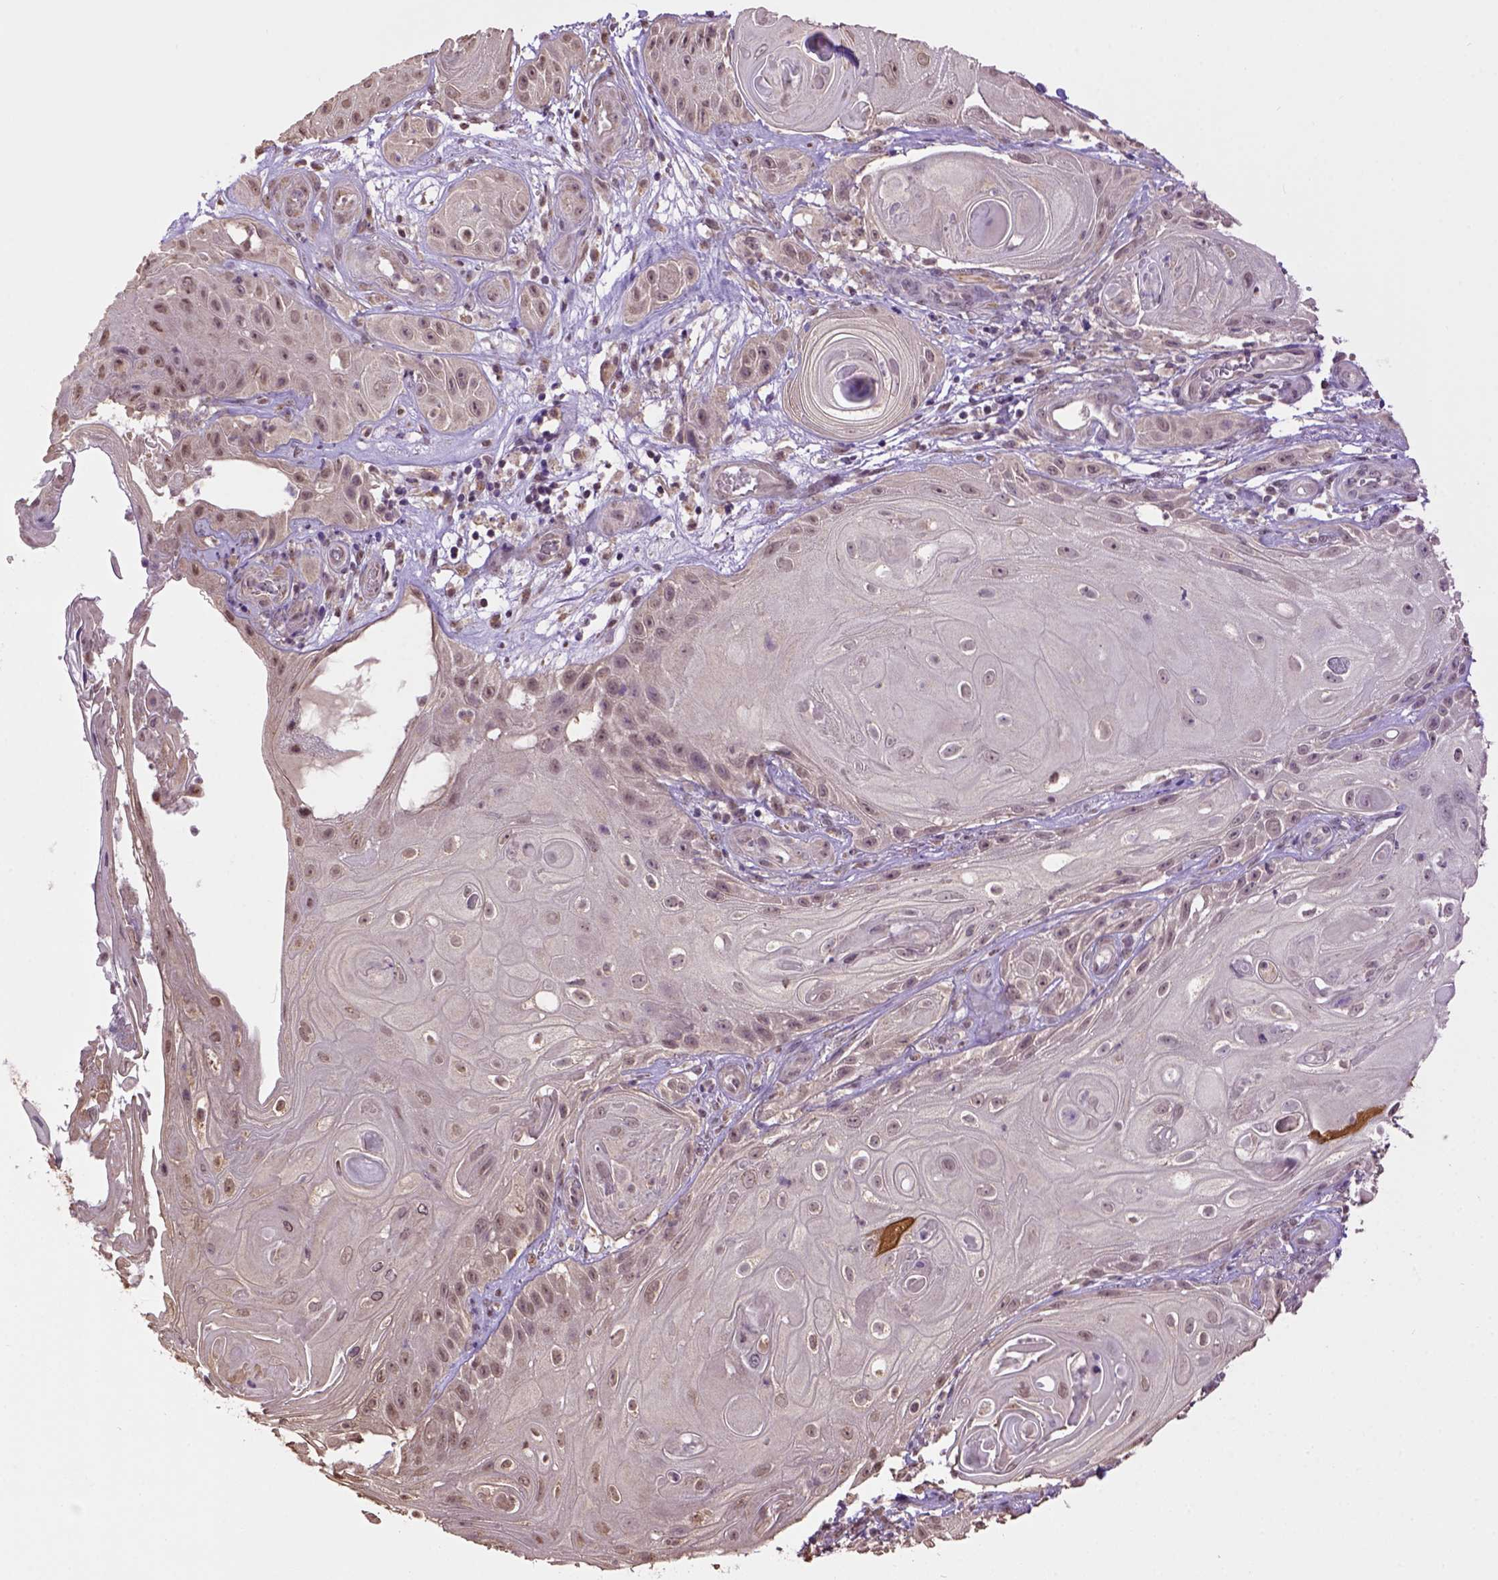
{"staining": {"intensity": "weak", "quantity": "25%-75%", "location": "cytoplasmic/membranous"}, "tissue": "skin cancer", "cell_type": "Tumor cells", "image_type": "cancer", "snomed": [{"axis": "morphology", "description": "Squamous cell carcinoma, NOS"}, {"axis": "topography", "description": "Skin"}], "caption": "The photomicrograph exhibits staining of squamous cell carcinoma (skin), revealing weak cytoplasmic/membranous protein staining (brown color) within tumor cells. Ihc stains the protein in brown and the nuclei are stained blue.", "gene": "WDR17", "patient": {"sex": "male", "age": 62}}